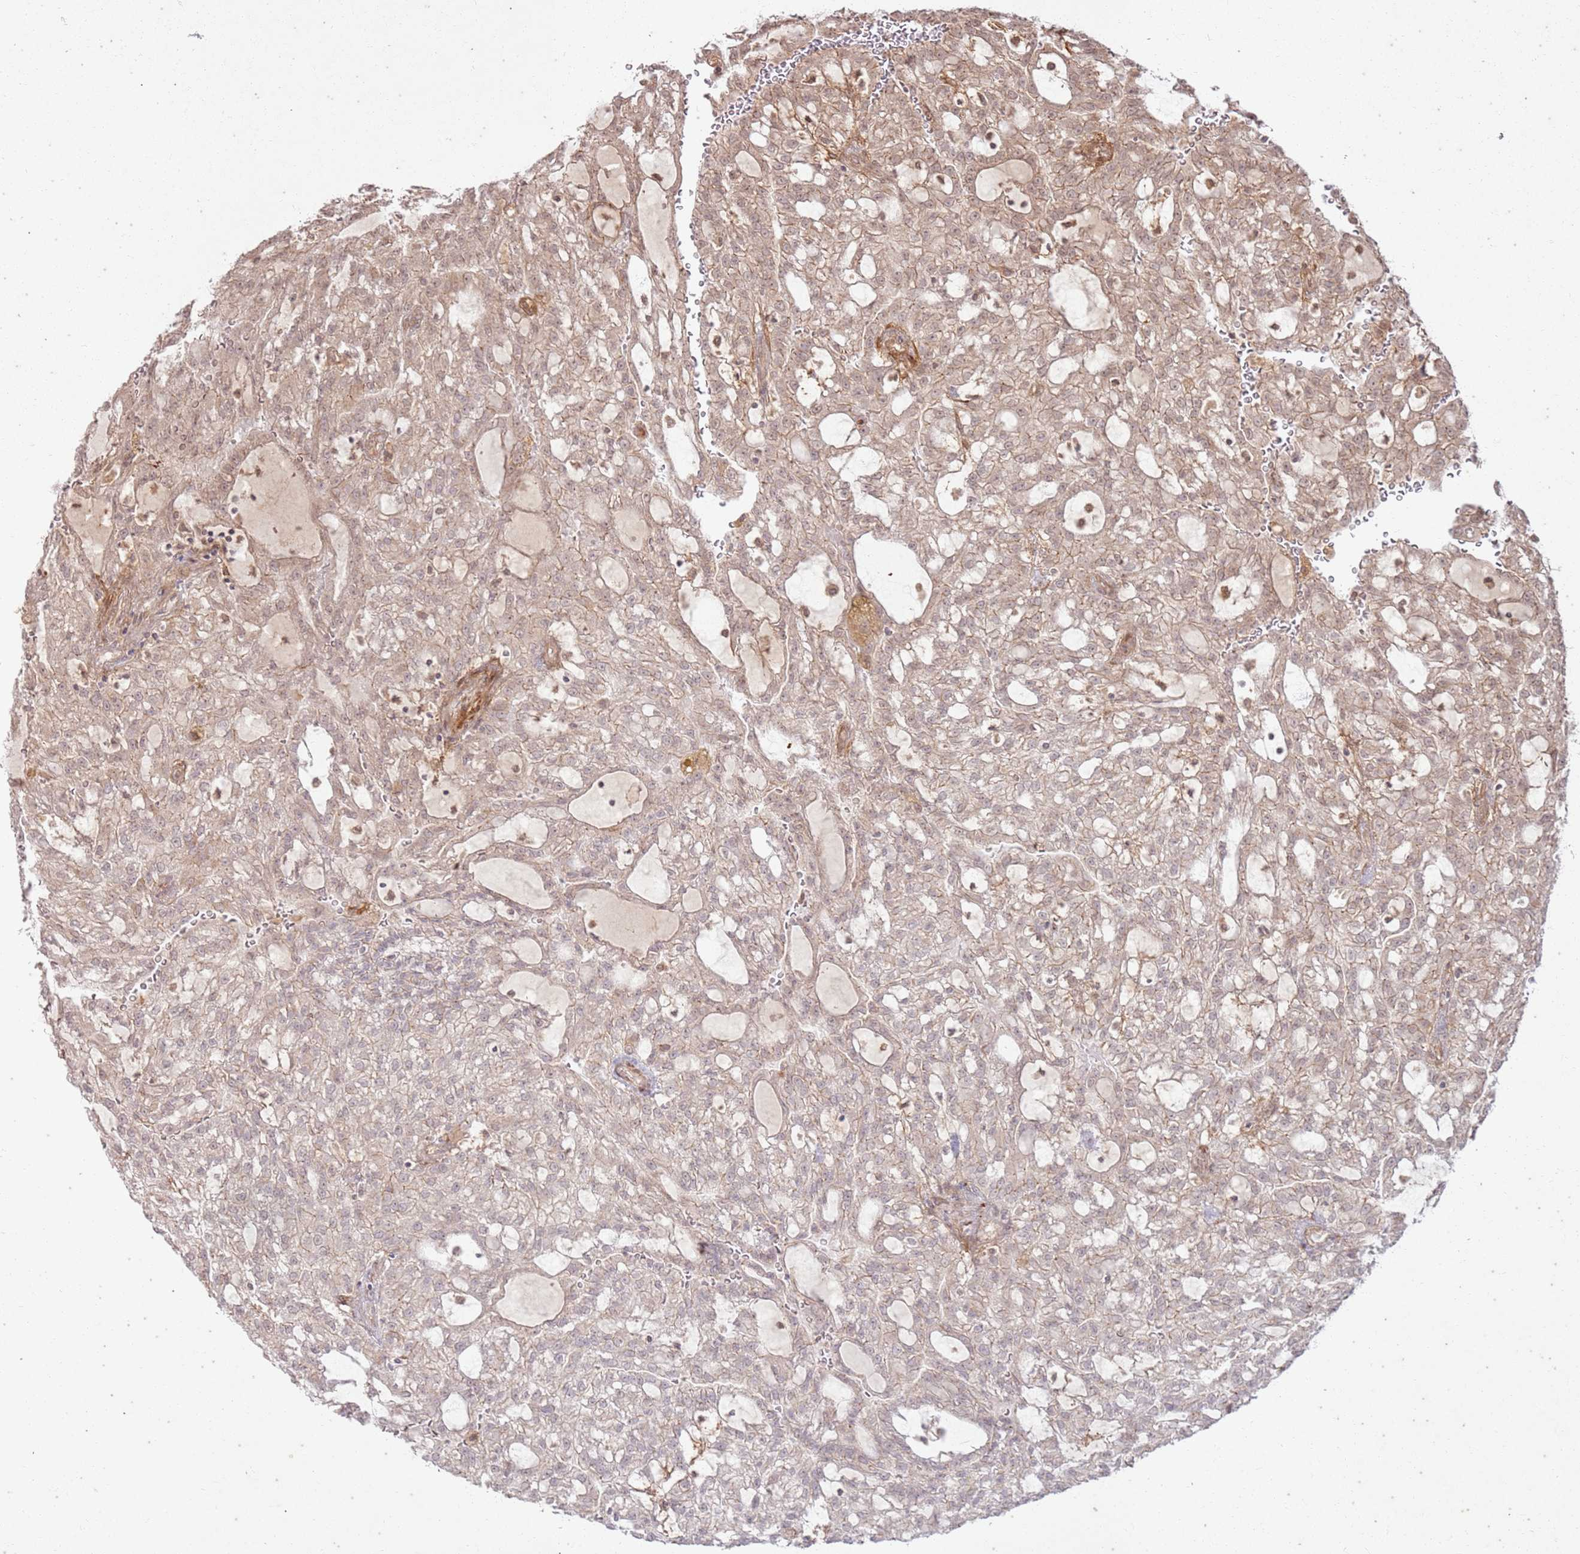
{"staining": {"intensity": "moderate", "quantity": "25%-75%", "location": "cytoplasmic/membranous,nuclear"}, "tissue": "renal cancer", "cell_type": "Tumor cells", "image_type": "cancer", "snomed": [{"axis": "morphology", "description": "Adenocarcinoma, NOS"}, {"axis": "topography", "description": "Kidney"}], "caption": "Renal cancer (adenocarcinoma) stained with a brown dye demonstrates moderate cytoplasmic/membranous and nuclear positive expression in approximately 25%-75% of tumor cells.", "gene": "ZNF623", "patient": {"sex": "male", "age": 63}}